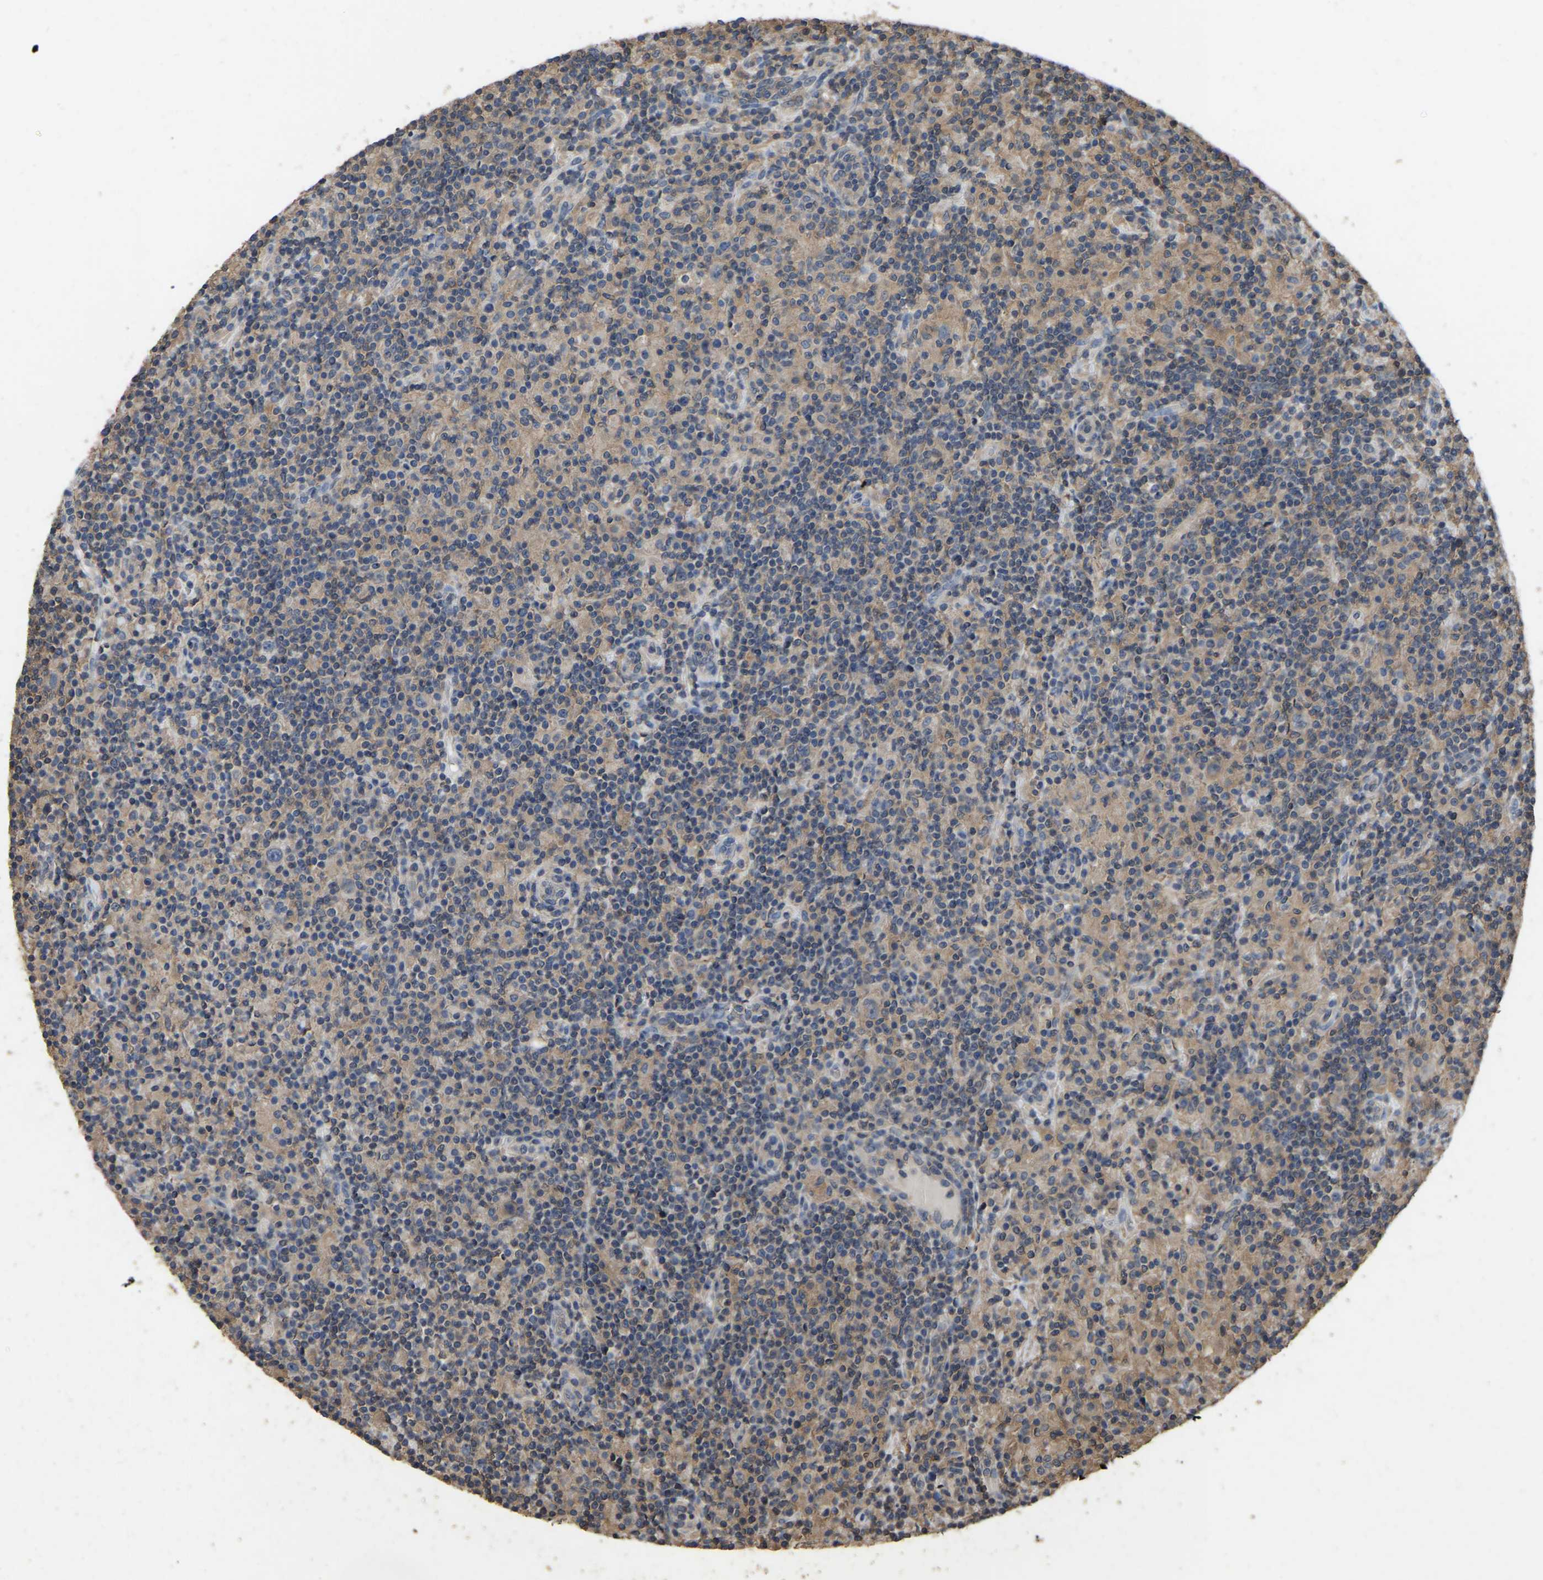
{"staining": {"intensity": "negative", "quantity": "none", "location": "none"}, "tissue": "lymphoma", "cell_type": "Tumor cells", "image_type": "cancer", "snomed": [{"axis": "morphology", "description": "Hodgkin's disease, NOS"}, {"axis": "topography", "description": "Lymph node"}], "caption": "DAB (3,3'-diaminobenzidine) immunohistochemical staining of lymphoma exhibits no significant positivity in tumor cells.", "gene": "FHIT", "patient": {"sex": "male", "age": 70}}